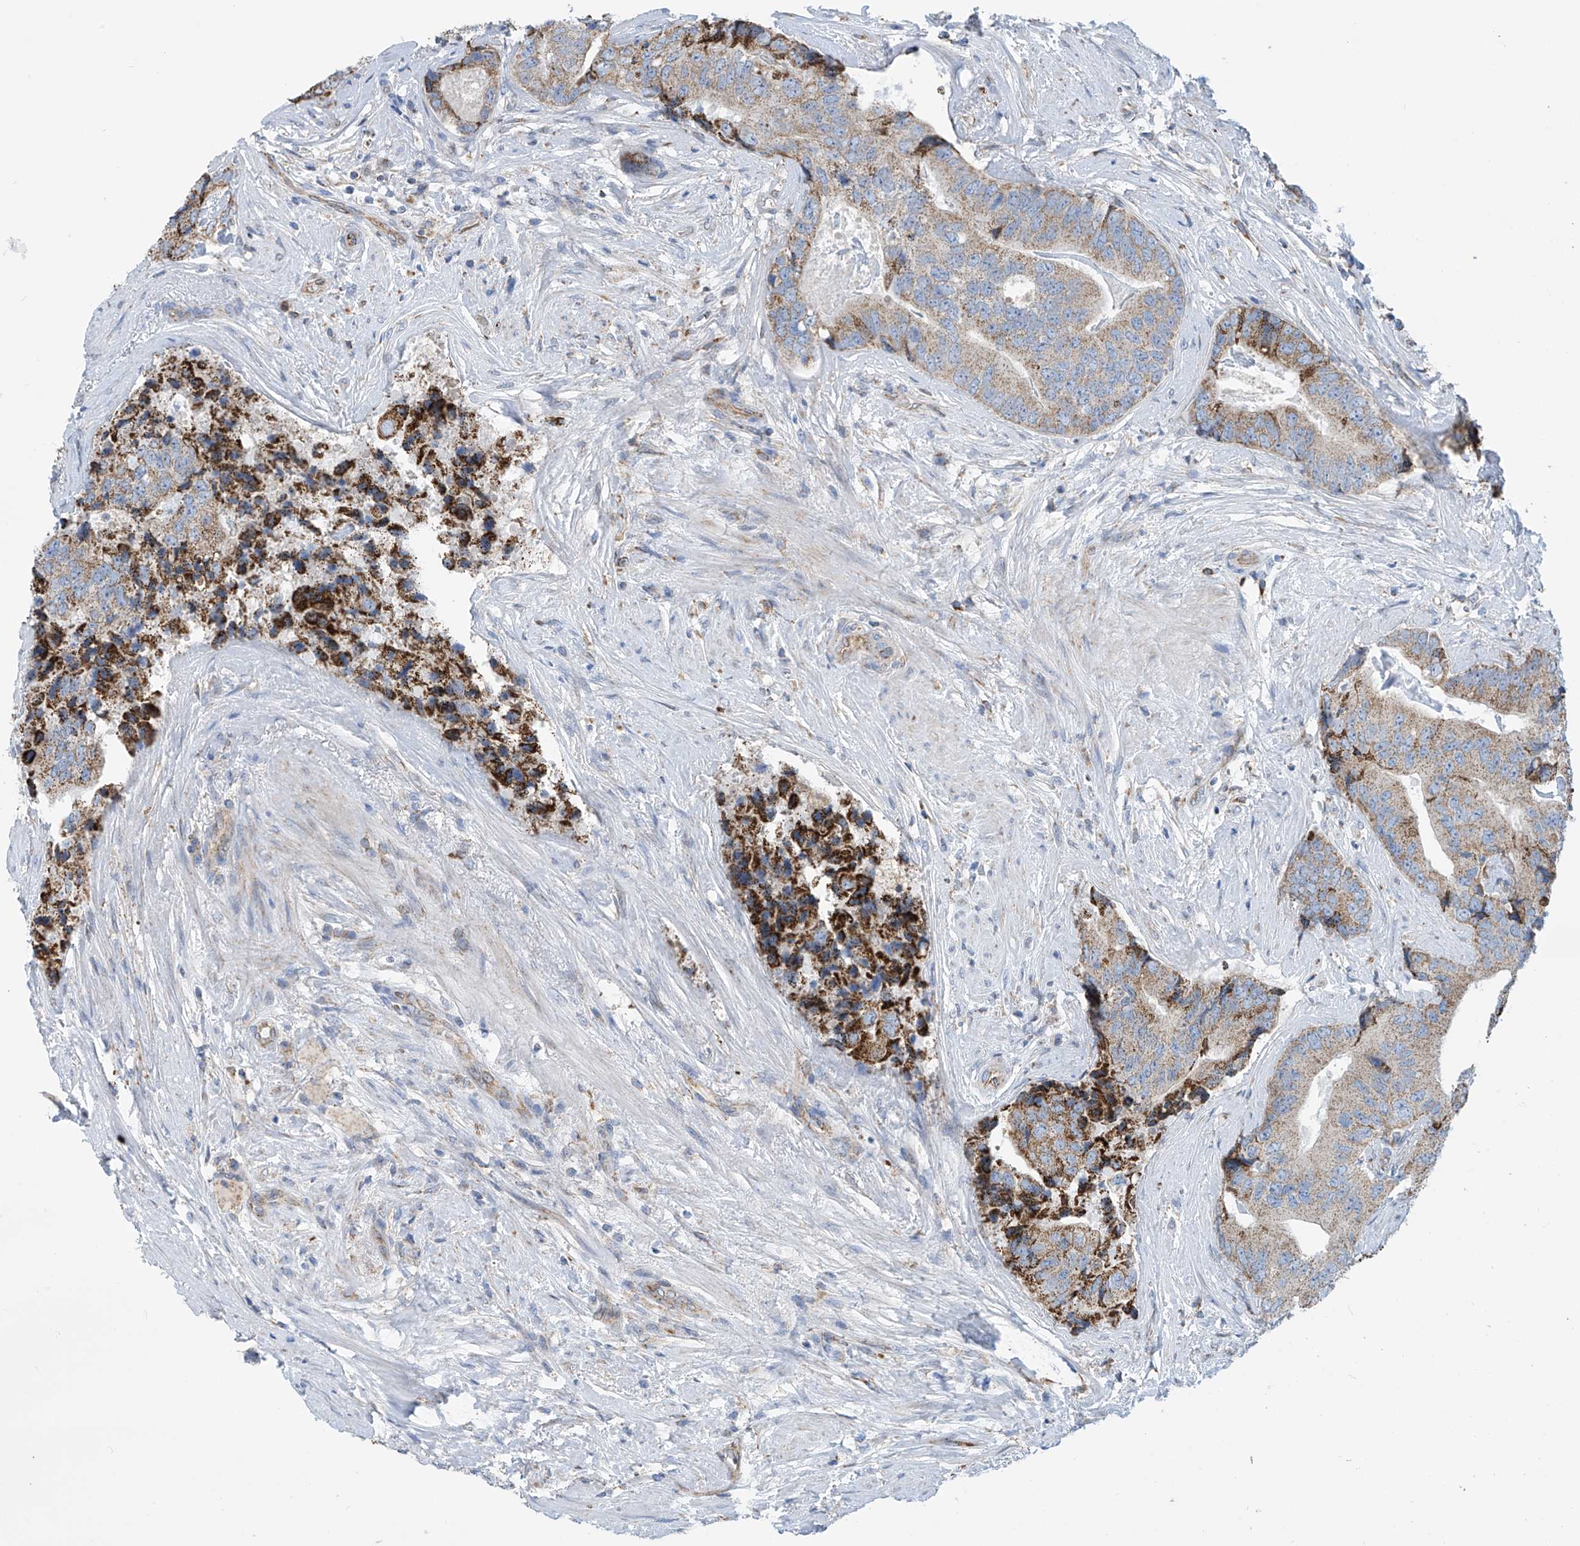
{"staining": {"intensity": "moderate", "quantity": "25%-75%", "location": "cytoplasmic/membranous"}, "tissue": "prostate cancer", "cell_type": "Tumor cells", "image_type": "cancer", "snomed": [{"axis": "morphology", "description": "Adenocarcinoma, High grade"}, {"axis": "topography", "description": "Prostate"}], "caption": "Immunohistochemistry (IHC) histopathology image of prostate high-grade adenocarcinoma stained for a protein (brown), which exhibits medium levels of moderate cytoplasmic/membranous expression in approximately 25%-75% of tumor cells.", "gene": "EIF5B", "patient": {"sex": "male", "age": 70}}